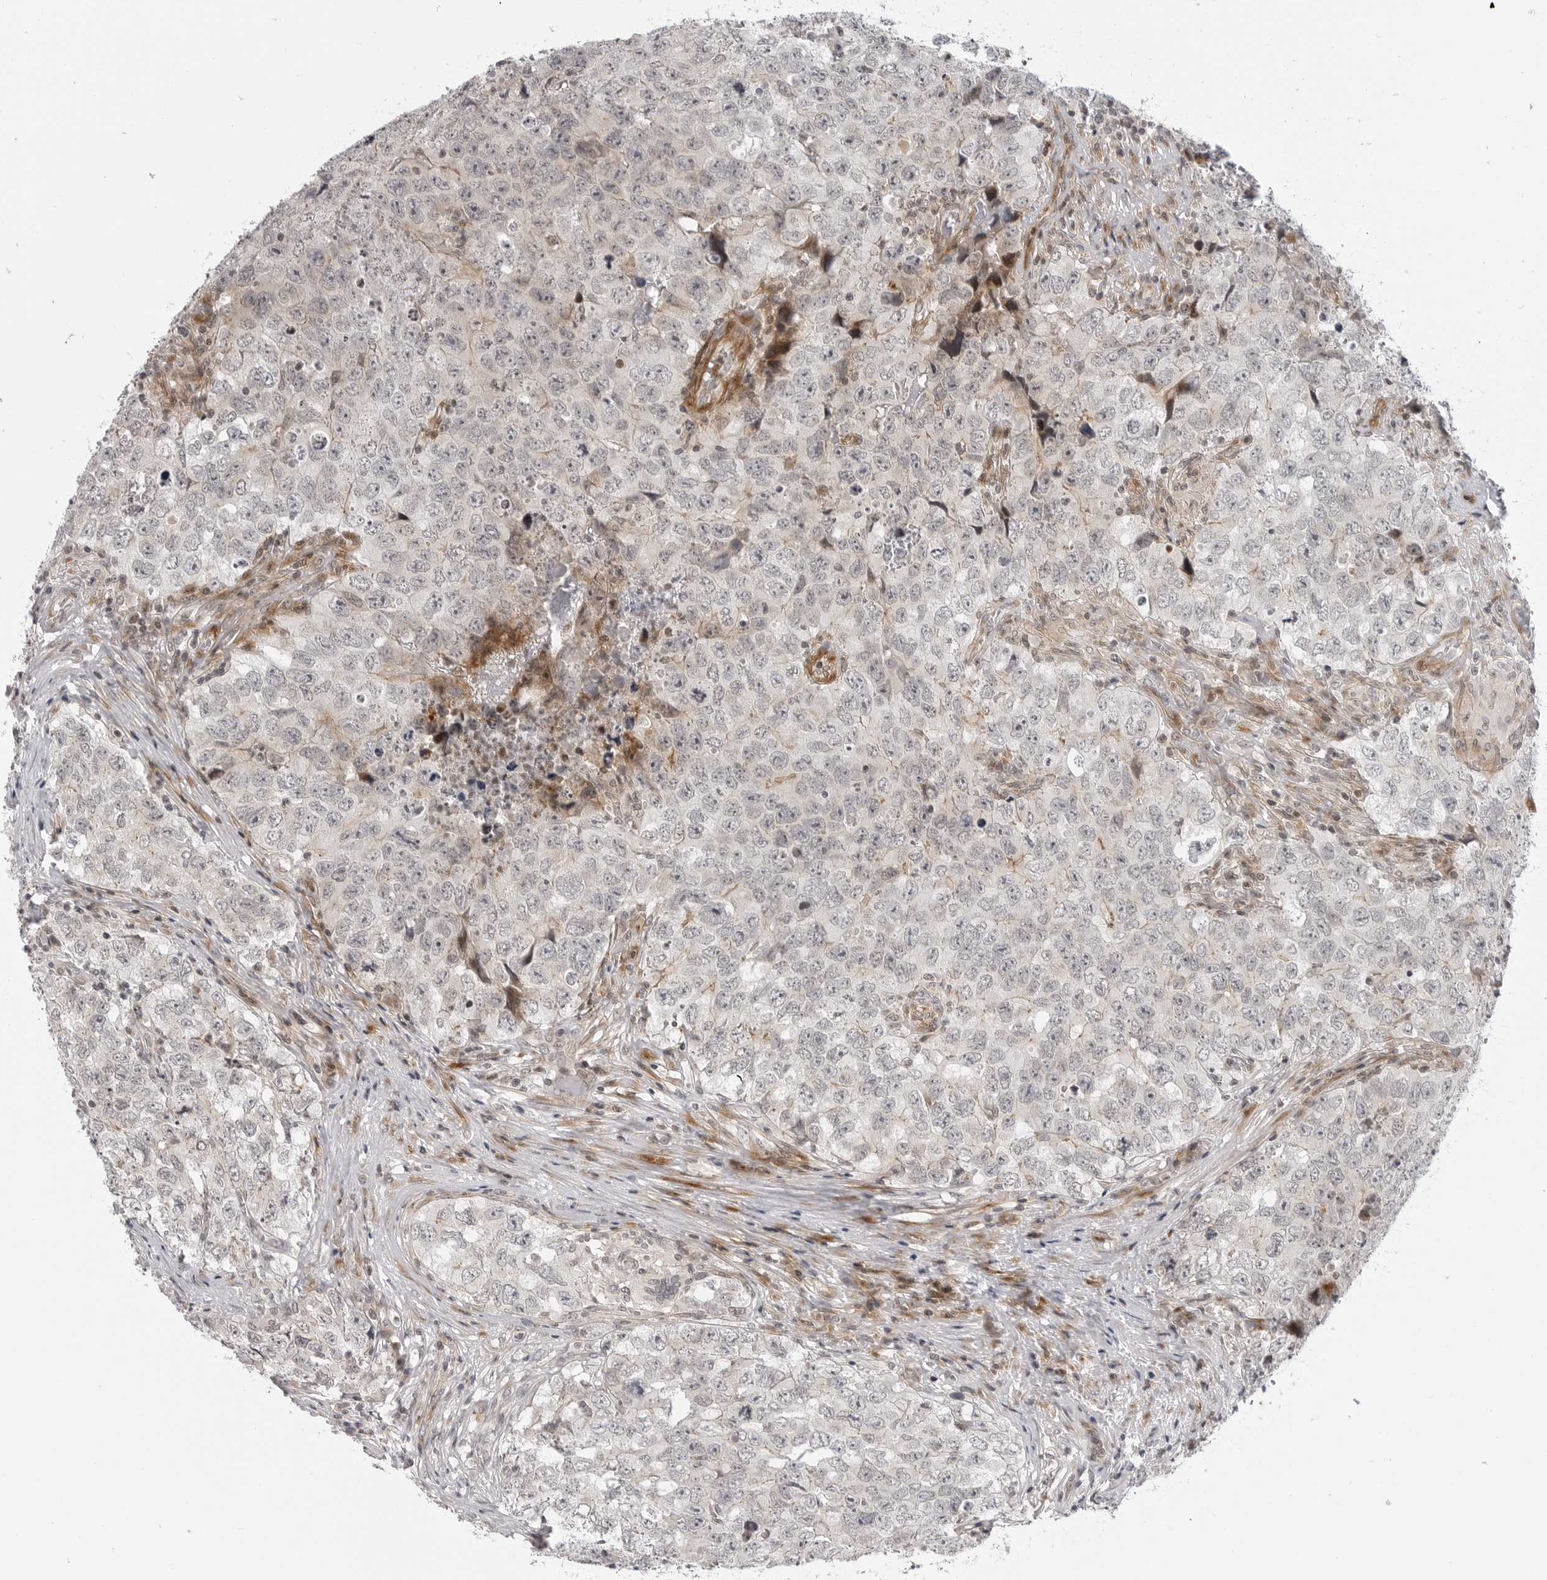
{"staining": {"intensity": "negative", "quantity": "none", "location": "none"}, "tissue": "testis cancer", "cell_type": "Tumor cells", "image_type": "cancer", "snomed": [{"axis": "morphology", "description": "Seminoma, NOS"}, {"axis": "morphology", "description": "Carcinoma, Embryonal, NOS"}, {"axis": "topography", "description": "Testis"}], "caption": "Tumor cells are negative for brown protein staining in testis embryonal carcinoma.", "gene": "ADAMTS5", "patient": {"sex": "male", "age": 43}}